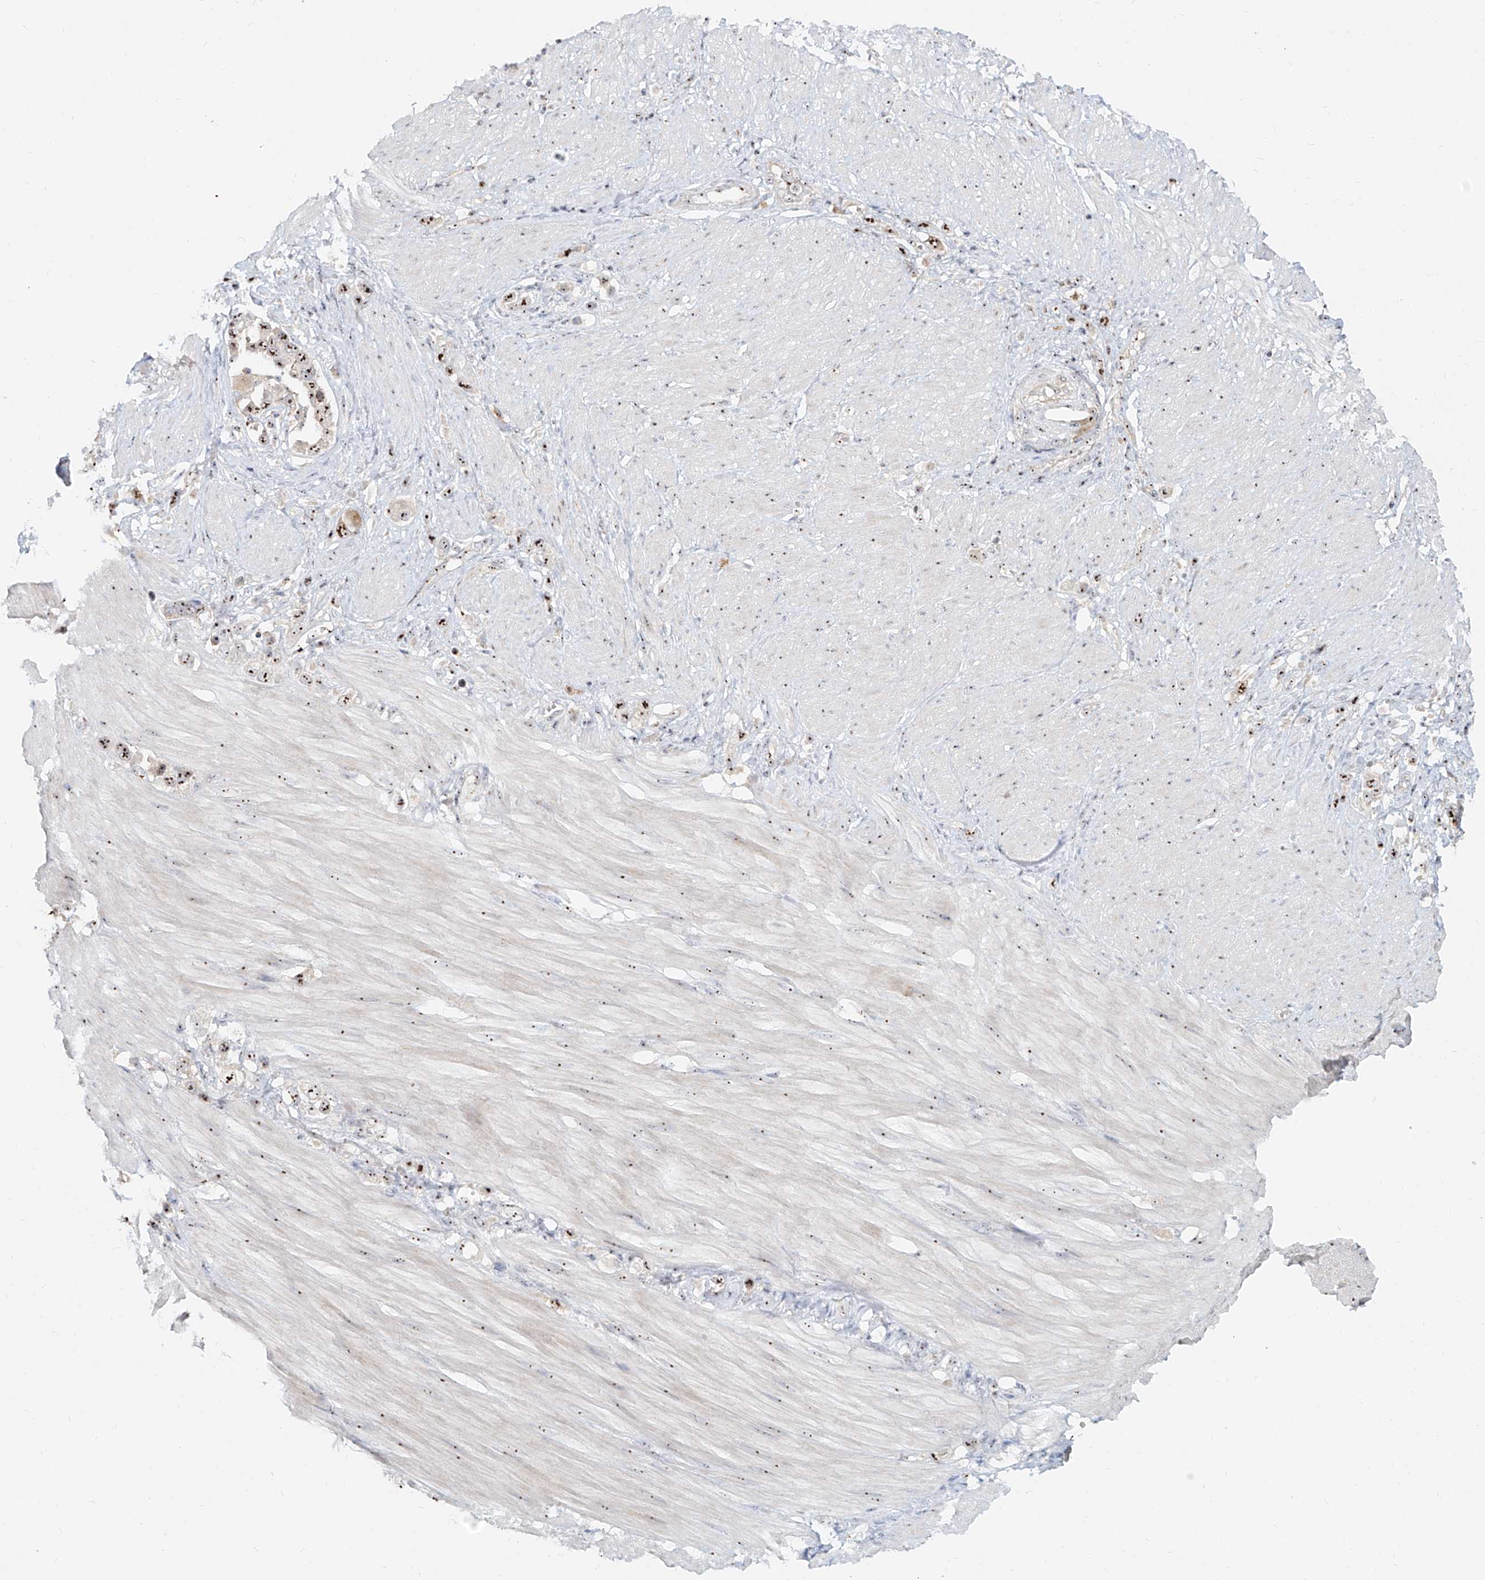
{"staining": {"intensity": "strong", "quantity": ">75%", "location": "nuclear"}, "tissue": "stomach cancer", "cell_type": "Tumor cells", "image_type": "cancer", "snomed": [{"axis": "morphology", "description": "Adenocarcinoma, NOS"}, {"axis": "topography", "description": "Stomach"}], "caption": "An image of human stomach adenocarcinoma stained for a protein exhibits strong nuclear brown staining in tumor cells.", "gene": "BYSL", "patient": {"sex": "female", "age": 65}}